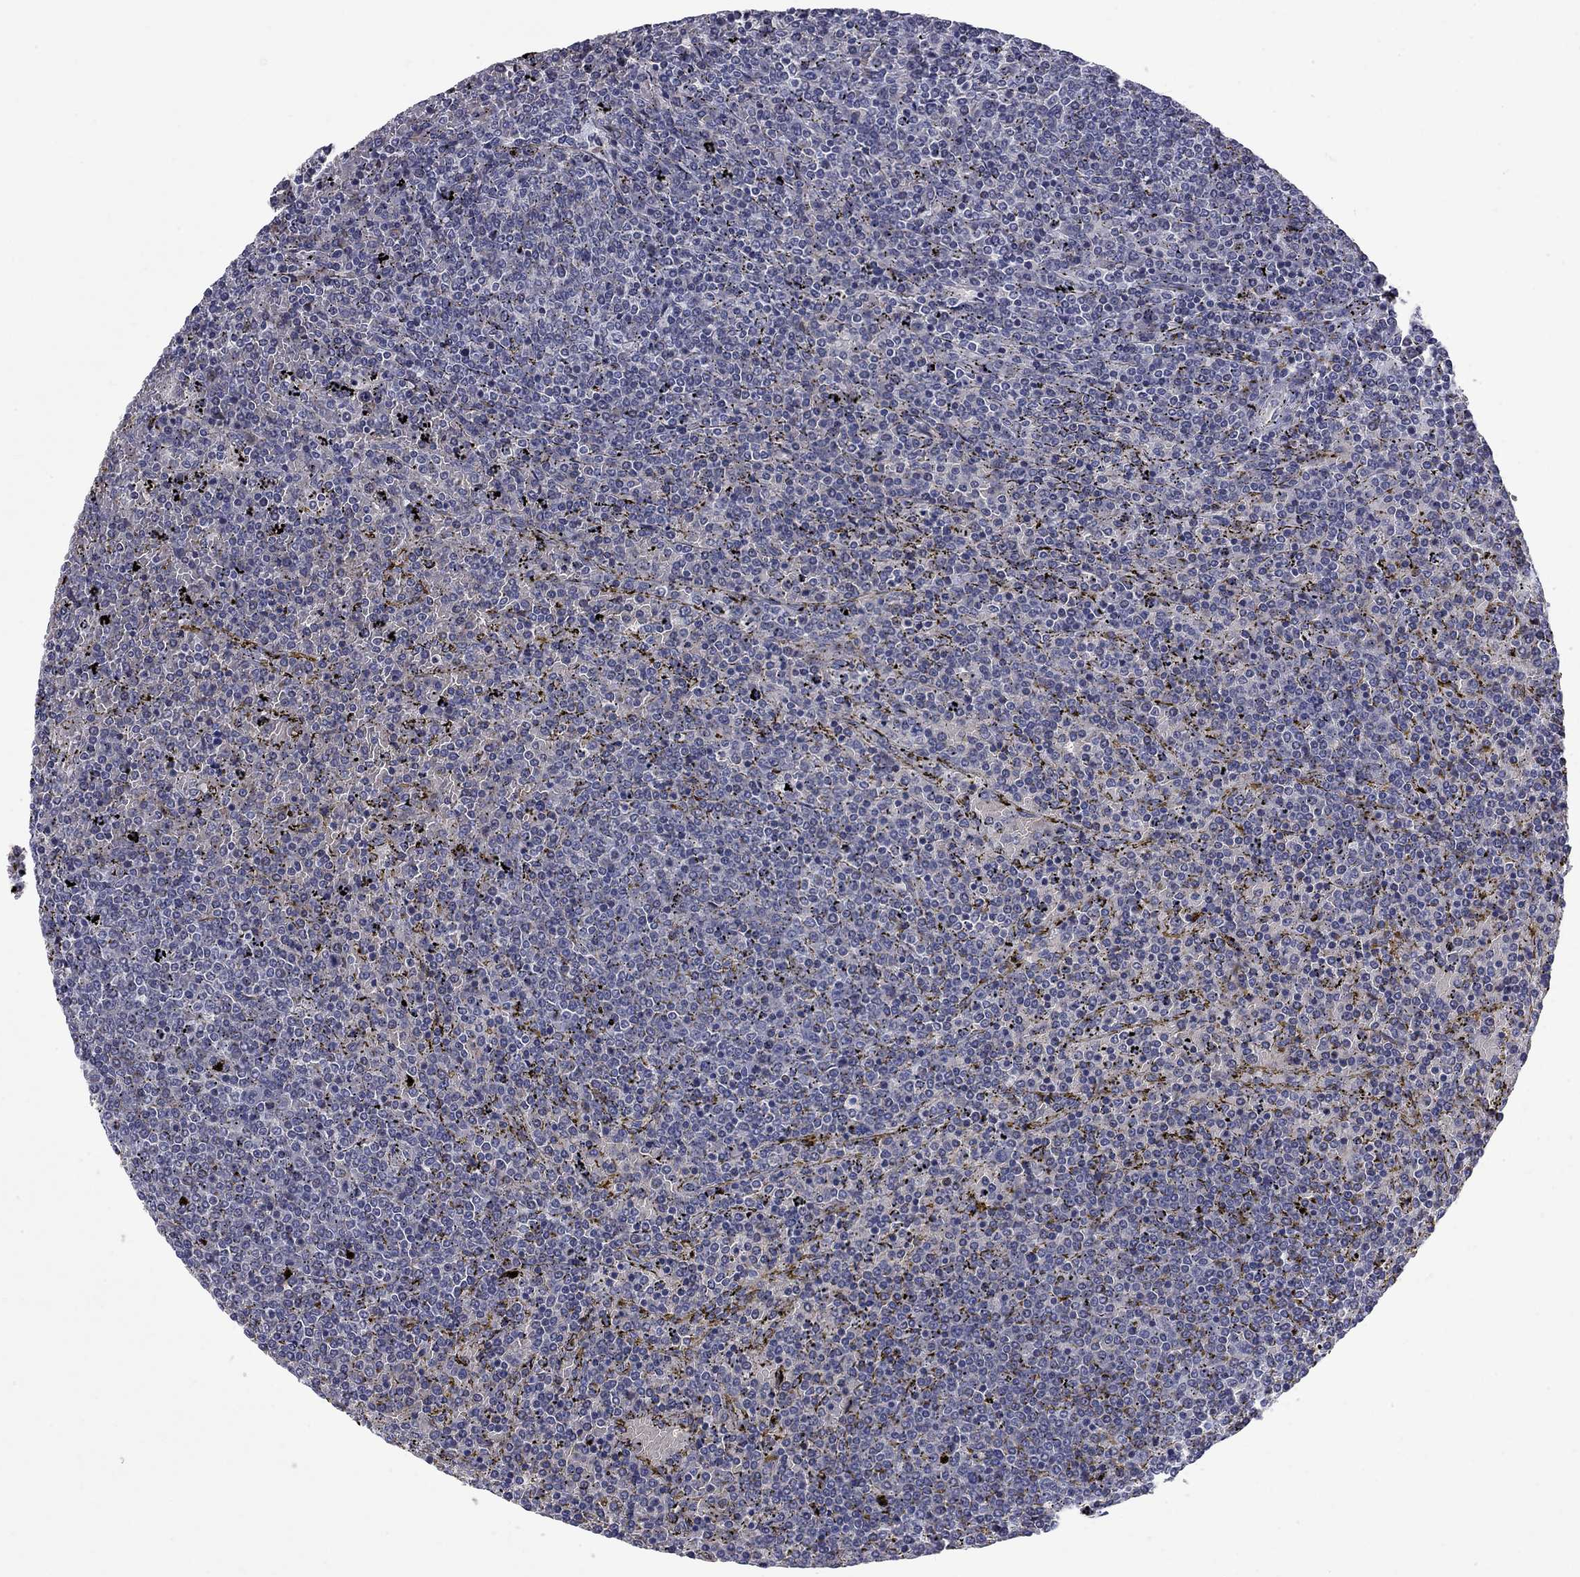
{"staining": {"intensity": "negative", "quantity": "none", "location": "none"}, "tissue": "lymphoma", "cell_type": "Tumor cells", "image_type": "cancer", "snomed": [{"axis": "morphology", "description": "Malignant lymphoma, non-Hodgkin's type, Low grade"}, {"axis": "topography", "description": "Spleen"}], "caption": "Low-grade malignant lymphoma, non-Hodgkin's type stained for a protein using IHC demonstrates no positivity tumor cells.", "gene": "HTR4", "patient": {"sex": "female", "age": 77}}